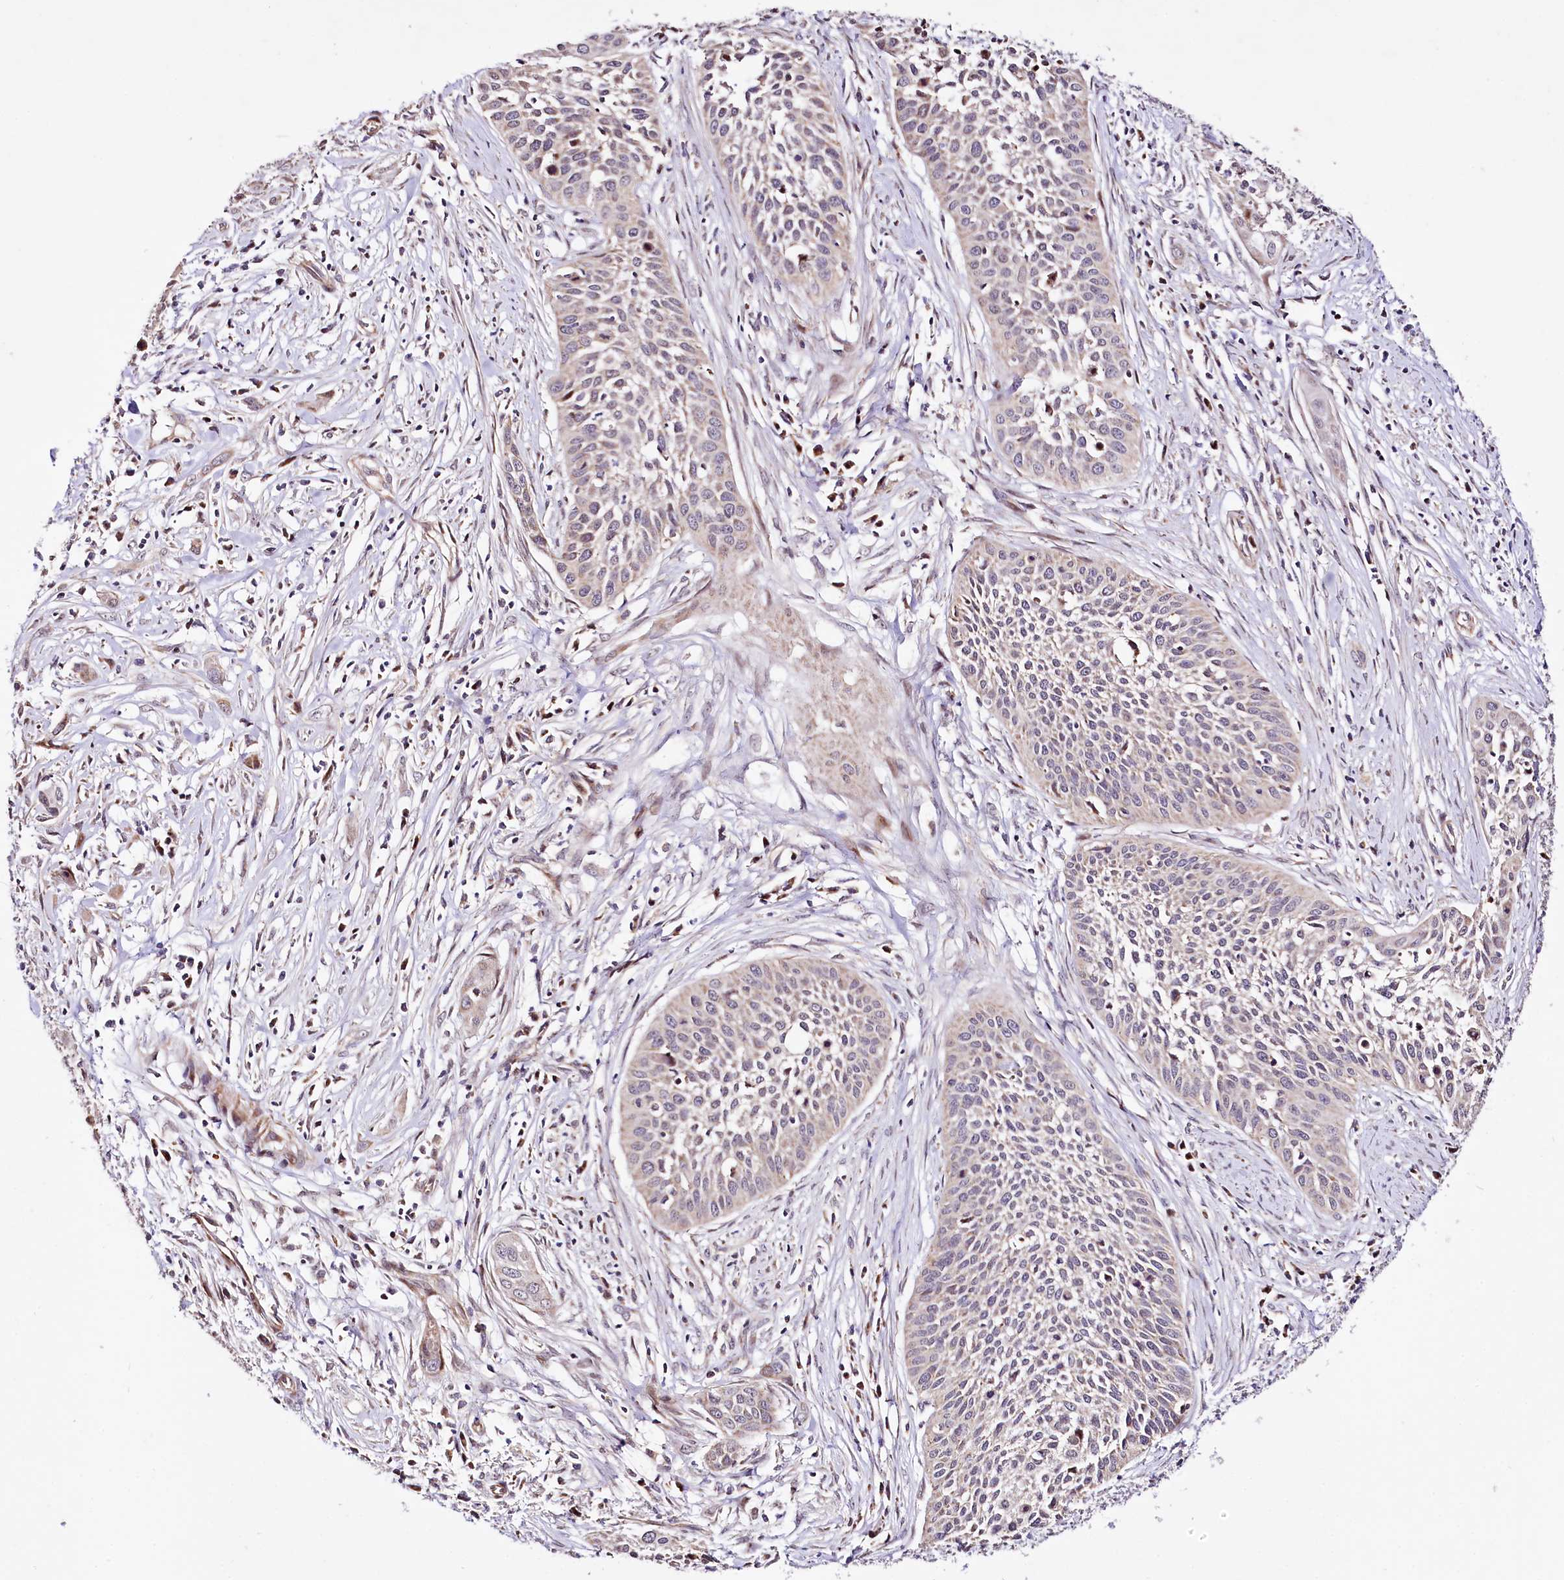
{"staining": {"intensity": "negative", "quantity": "none", "location": "none"}, "tissue": "cervical cancer", "cell_type": "Tumor cells", "image_type": "cancer", "snomed": [{"axis": "morphology", "description": "Squamous cell carcinoma, NOS"}, {"axis": "topography", "description": "Cervix"}], "caption": "High magnification brightfield microscopy of squamous cell carcinoma (cervical) stained with DAB (brown) and counterstained with hematoxylin (blue): tumor cells show no significant positivity.", "gene": "ST7", "patient": {"sex": "female", "age": 34}}